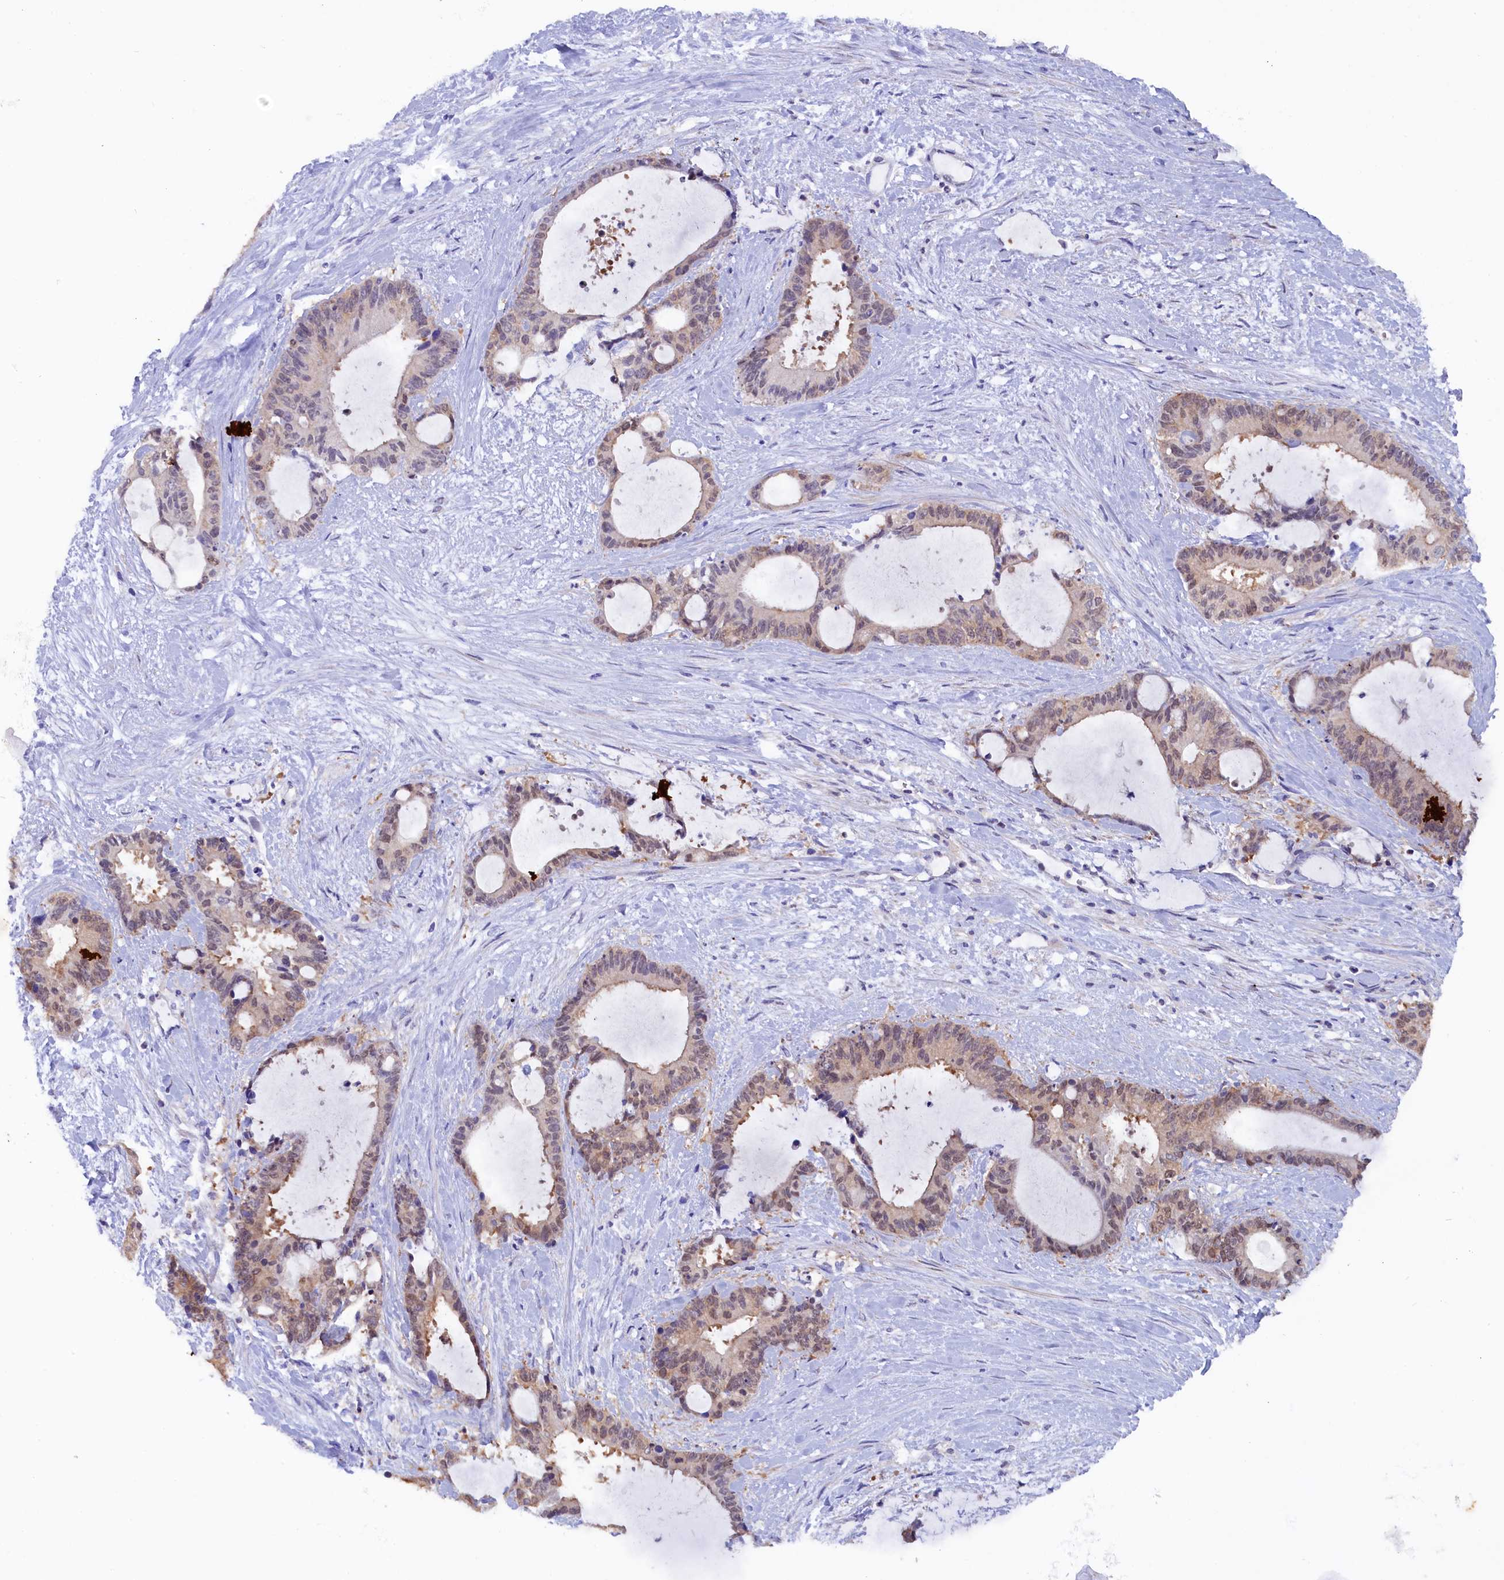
{"staining": {"intensity": "weak", "quantity": "25%-75%", "location": "nuclear"}, "tissue": "liver cancer", "cell_type": "Tumor cells", "image_type": "cancer", "snomed": [{"axis": "morphology", "description": "Normal tissue, NOS"}, {"axis": "morphology", "description": "Cholangiocarcinoma"}, {"axis": "topography", "description": "Liver"}, {"axis": "topography", "description": "Peripheral nerve tissue"}], "caption": "Liver cholangiocarcinoma tissue demonstrates weak nuclear expression in about 25%-75% of tumor cells, visualized by immunohistochemistry.", "gene": "JPT2", "patient": {"sex": "female", "age": 73}}